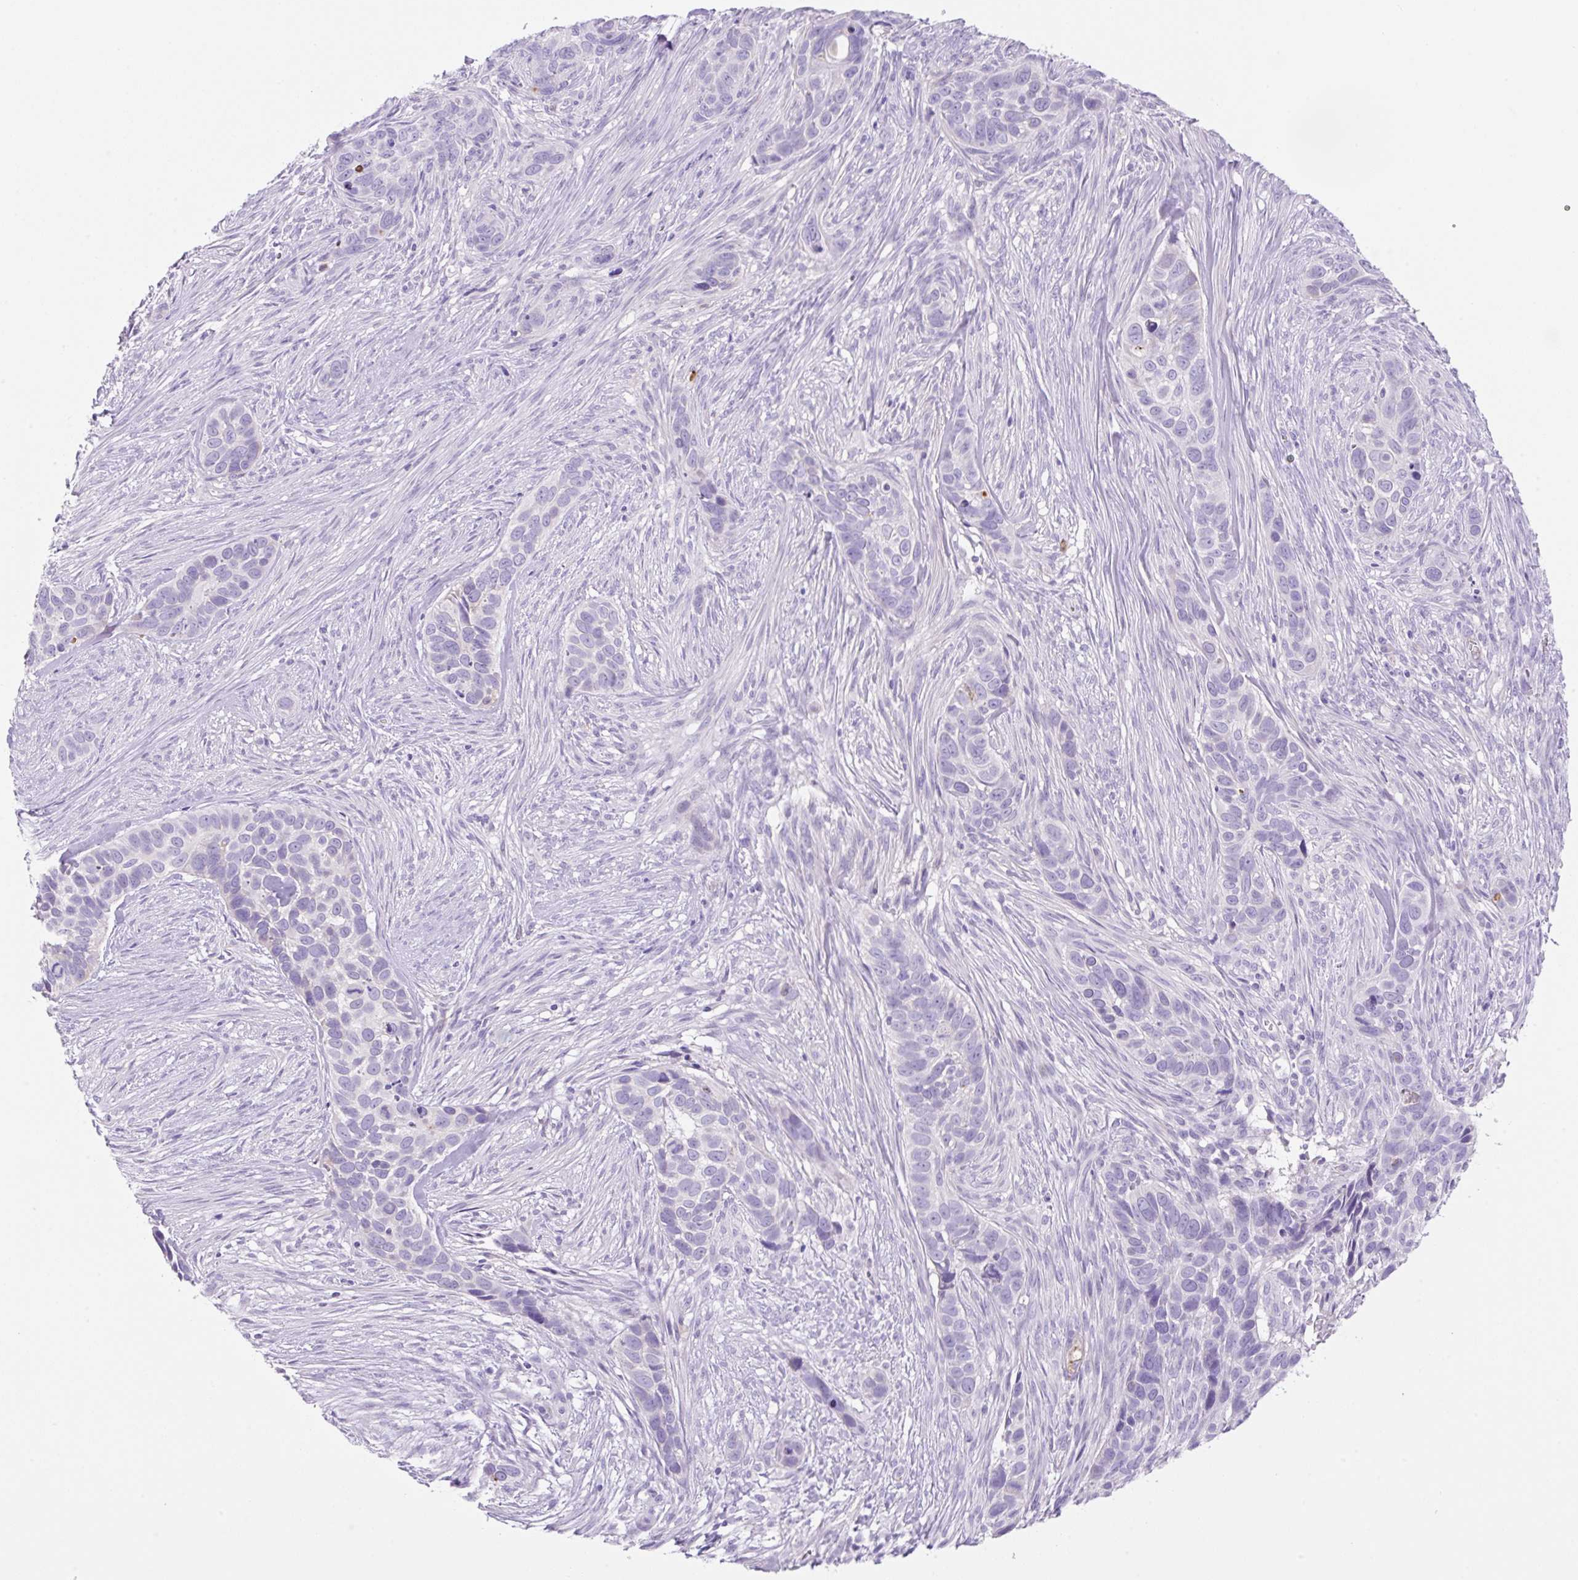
{"staining": {"intensity": "negative", "quantity": "none", "location": "none"}, "tissue": "skin cancer", "cell_type": "Tumor cells", "image_type": "cancer", "snomed": [{"axis": "morphology", "description": "Basal cell carcinoma"}, {"axis": "topography", "description": "Skin"}], "caption": "A micrograph of skin cancer stained for a protein displays no brown staining in tumor cells. (Stains: DAB immunohistochemistry (IHC) with hematoxylin counter stain, Microscopy: brightfield microscopy at high magnification).", "gene": "TDRD15", "patient": {"sex": "female", "age": 82}}